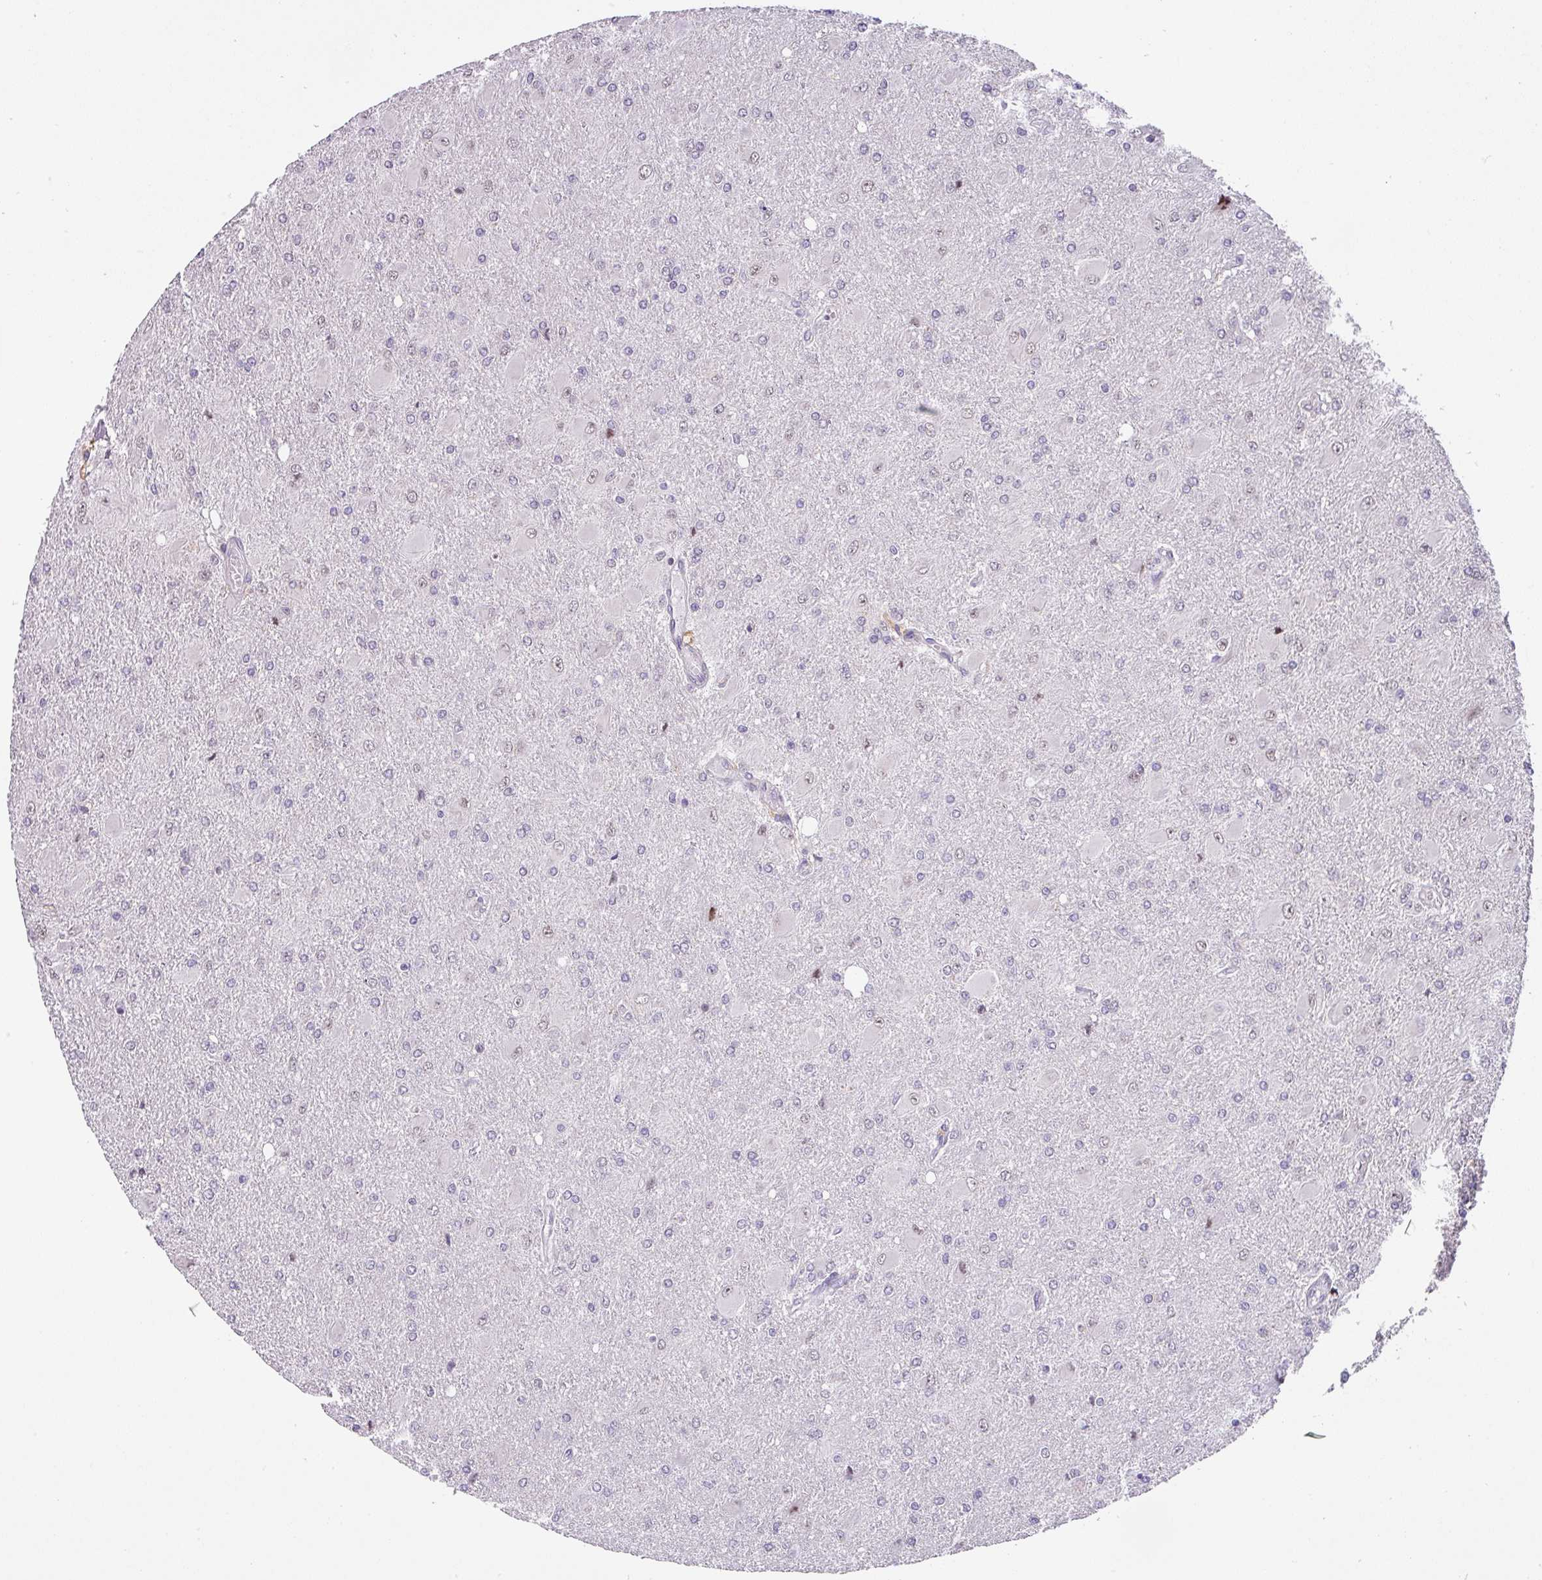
{"staining": {"intensity": "moderate", "quantity": ">75%", "location": "cytoplasmic/membranous"}, "tissue": "glioma", "cell_type": "Tumor cells", "image_type": "cancer", "snomed": [{"axis": "morphology", "description": "Glioma, malignant, High grade"}, {"axis": "topography", "description": "Brain"}], "caption": "Immunohistochemical staining of human glioma shows medium levels of moderate cytoplasmic/membranous expression in approximately >75% of tumor cells.", "gene": "SARS2", "patient": {"sex": "male", "age": 67}}